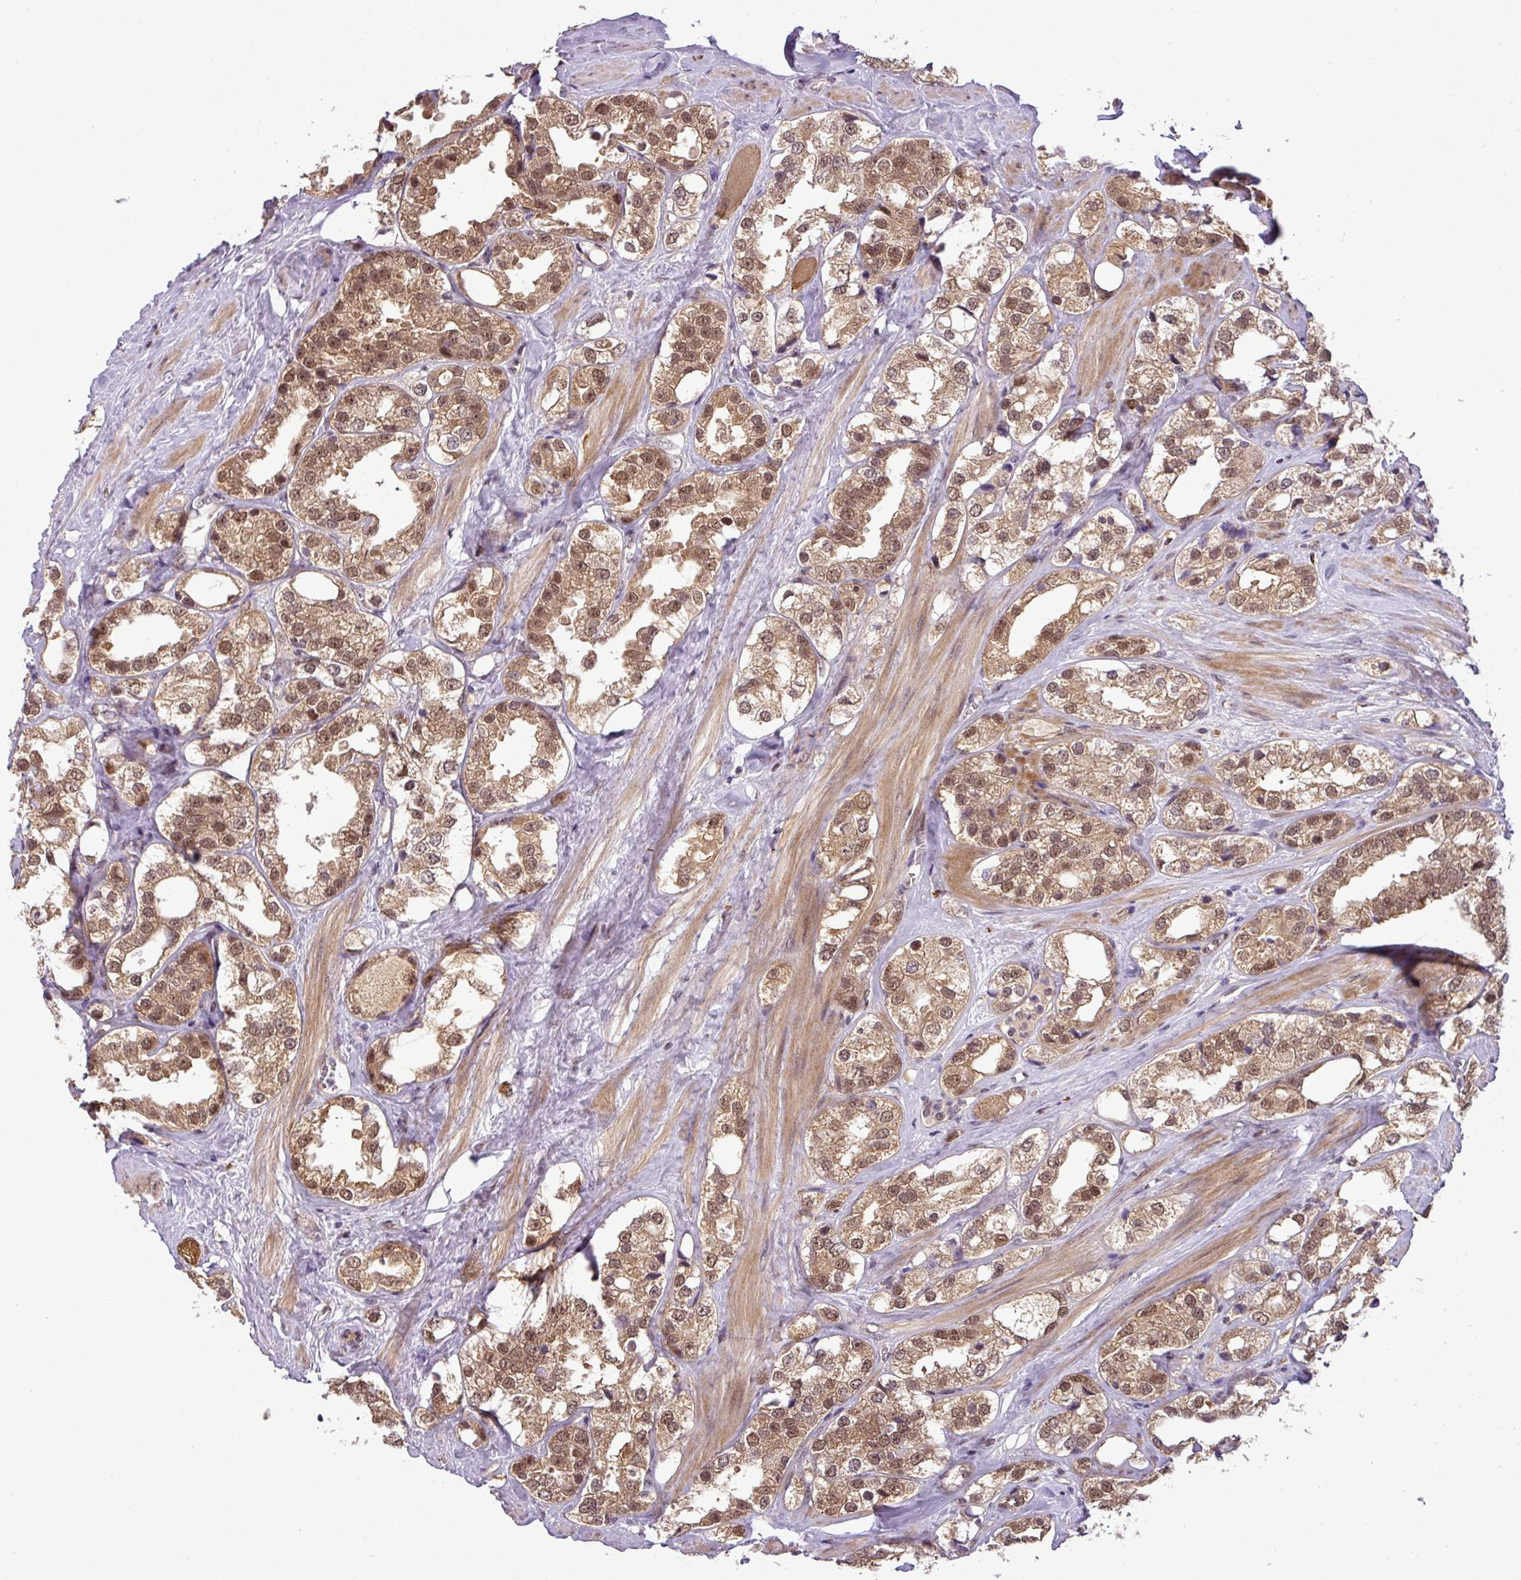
{"staining": {"intensity": "moderate", "quantity": ">75%", "location": "cytoplasmic/membranous,nuclear"}, "tissue": "prostate cancer", "cell_type": "Tumor cells", "image_type": "cancer", "snomed": [{"axis": "morphology", "description": "Adenocarcinoma, NOS"}, {"axis": "topography", "description": "Prostate"}], "caption": "This is a micrograph of immunohistochemistry staining of adenocarcinoma (prostate), which shows moderate expression in the cytoplasmic/membranous and nuclear of tumor cells.", "gene": "MFHAS1", "patient": {"sex": "male", "age": 79}}